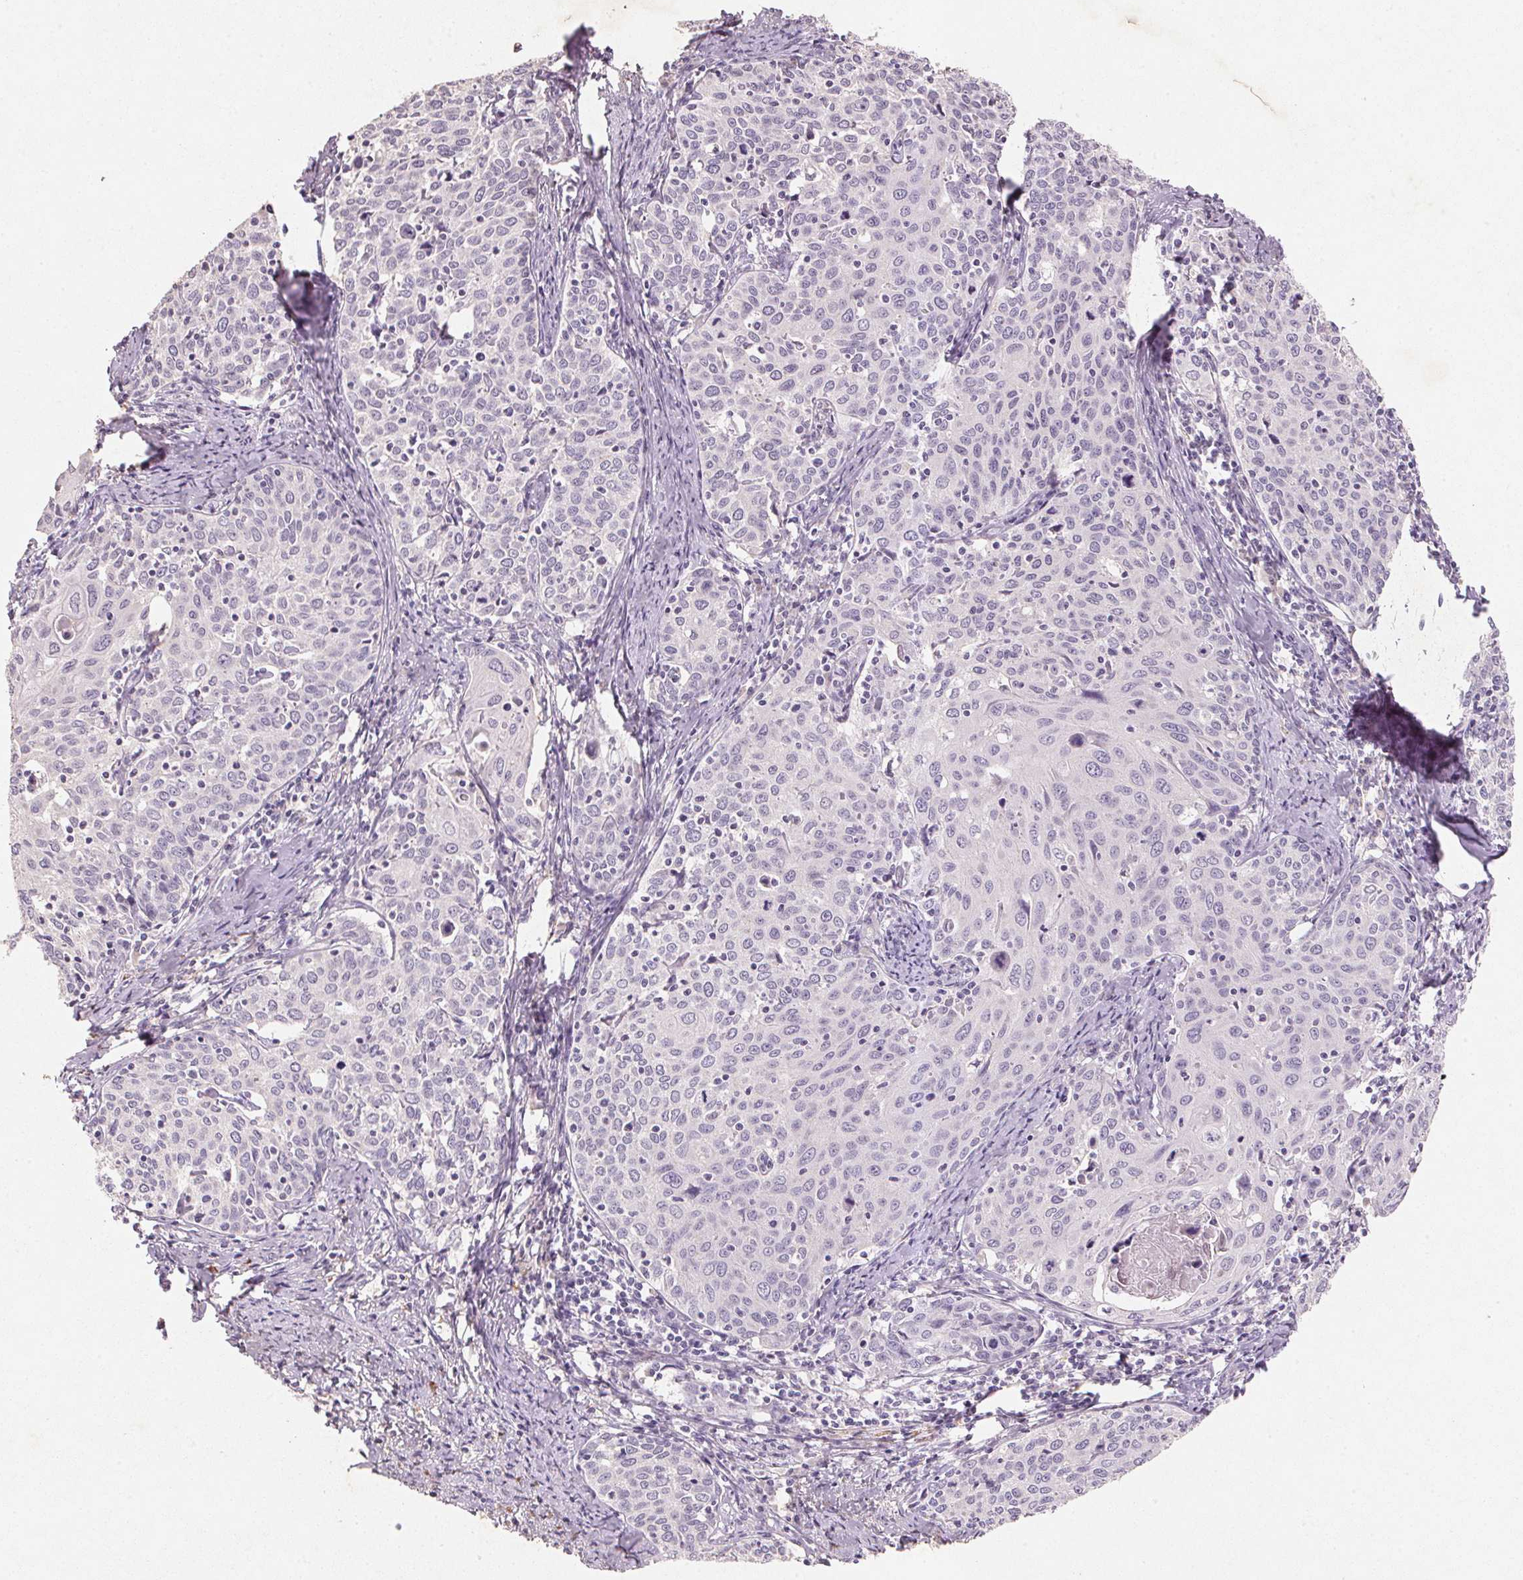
{"staining": {"intensity": "negative", "quantity": "none", "location": "none"}, "tissue": "cervical cancer", "cell_type": "Tumor cells", "image_type": "cancer", "snomed": [{"axis": "morphology", "description": "Squamous cell carcinoma, NOS"}, {"axis": "topography", "description": "Cervix"}], "caption": "Cervical cancer stained for a protein using immunohistochemistry (IHC) shows no positivity tumor cells.", "gene": "CXCL5", "patient": {"sex": "female", "age": 62}}